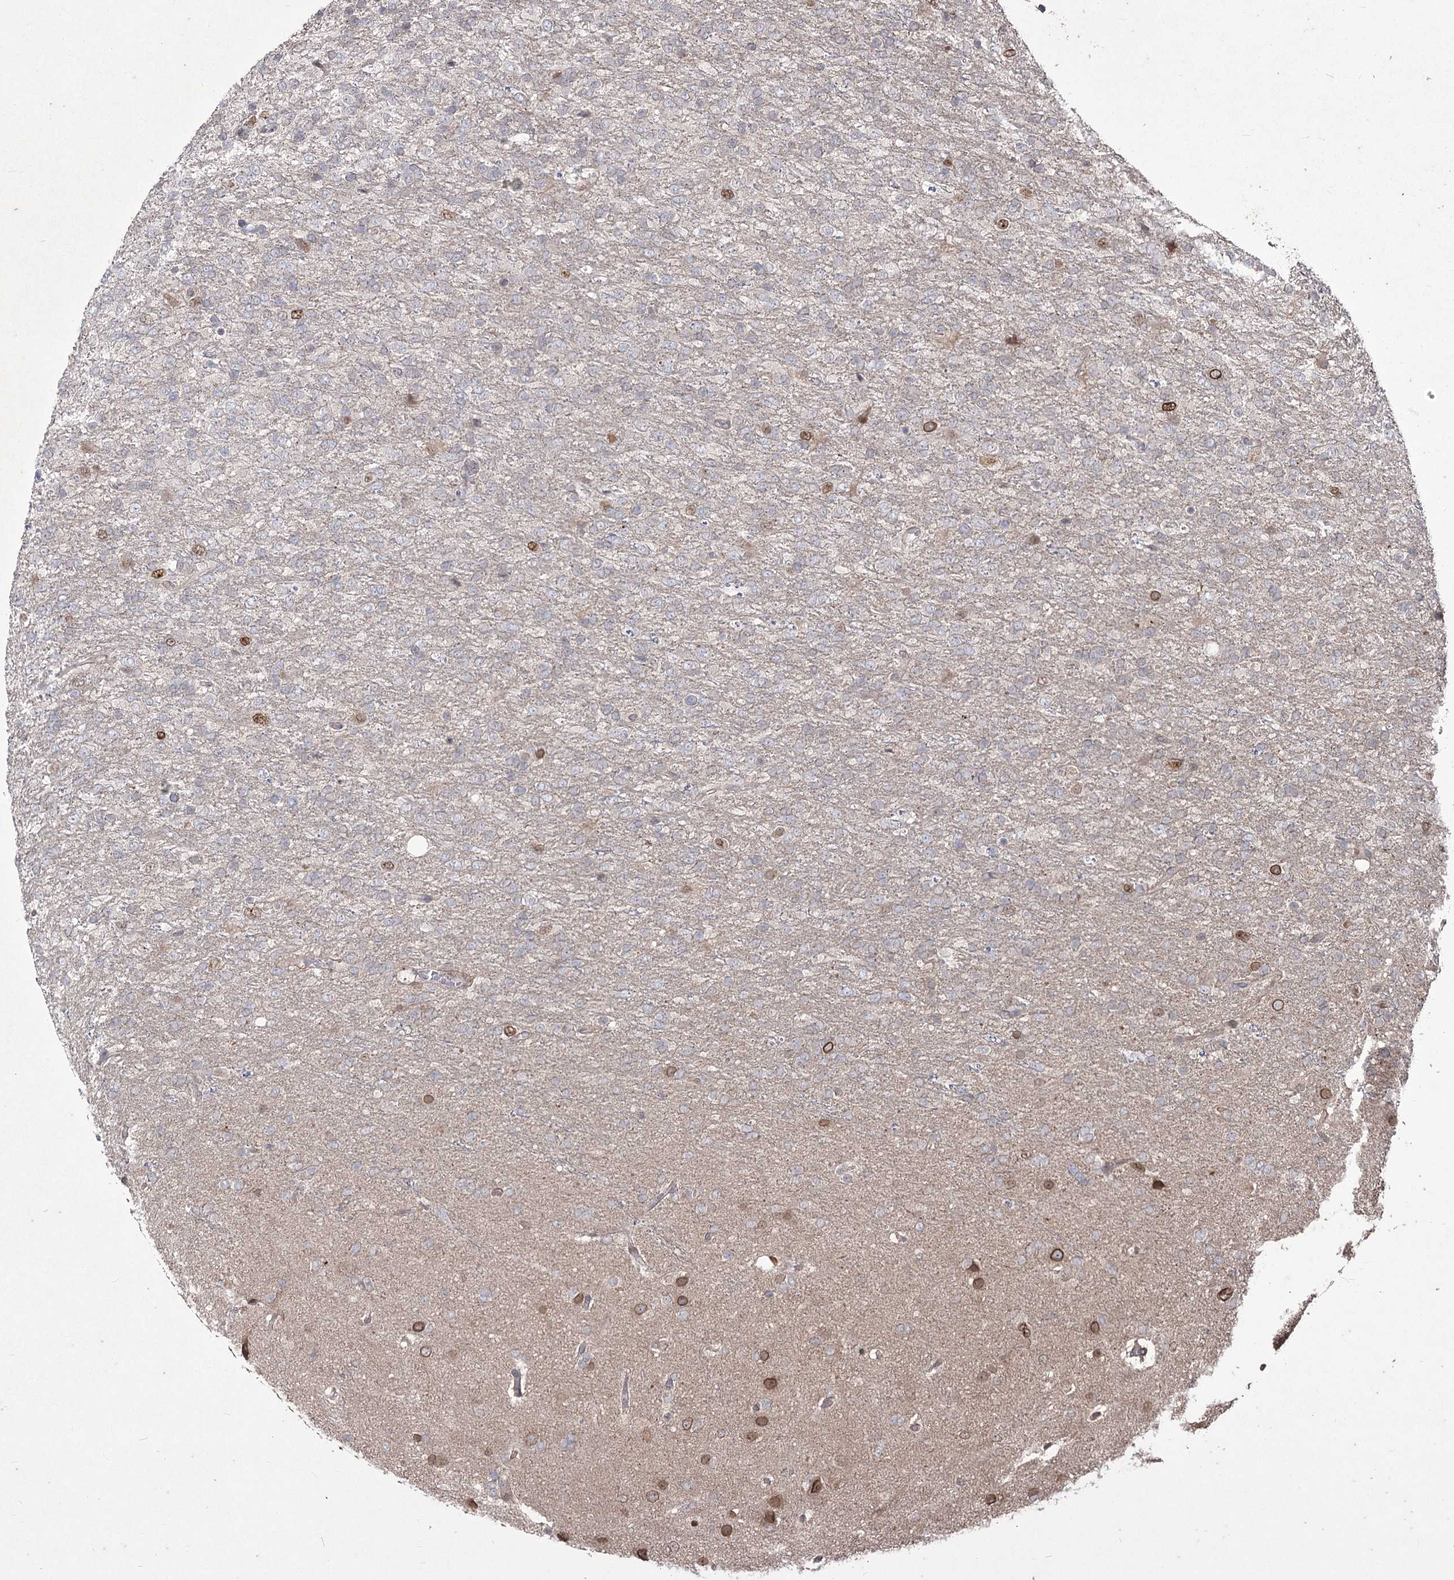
{"staining": {"intensity": "negative", "quantity": "none", "location": "none"}, "tissue": "glioma", "cell_type": "Tumor cells", "image_type": "cancer", "snomed": [{"axis": "morphology", "description": "Glioma, malignant, High grade"}, {"axis": "topography", "description": "Brain"}], "caption": "Immunohistochemistry (IHC) histopathology image of human malignant high-grade glioma stained for a protein (brown), which displays no staining in tumor cells.", "gene": "PRC1", "patient": {"sex": "female", "age": 74}}